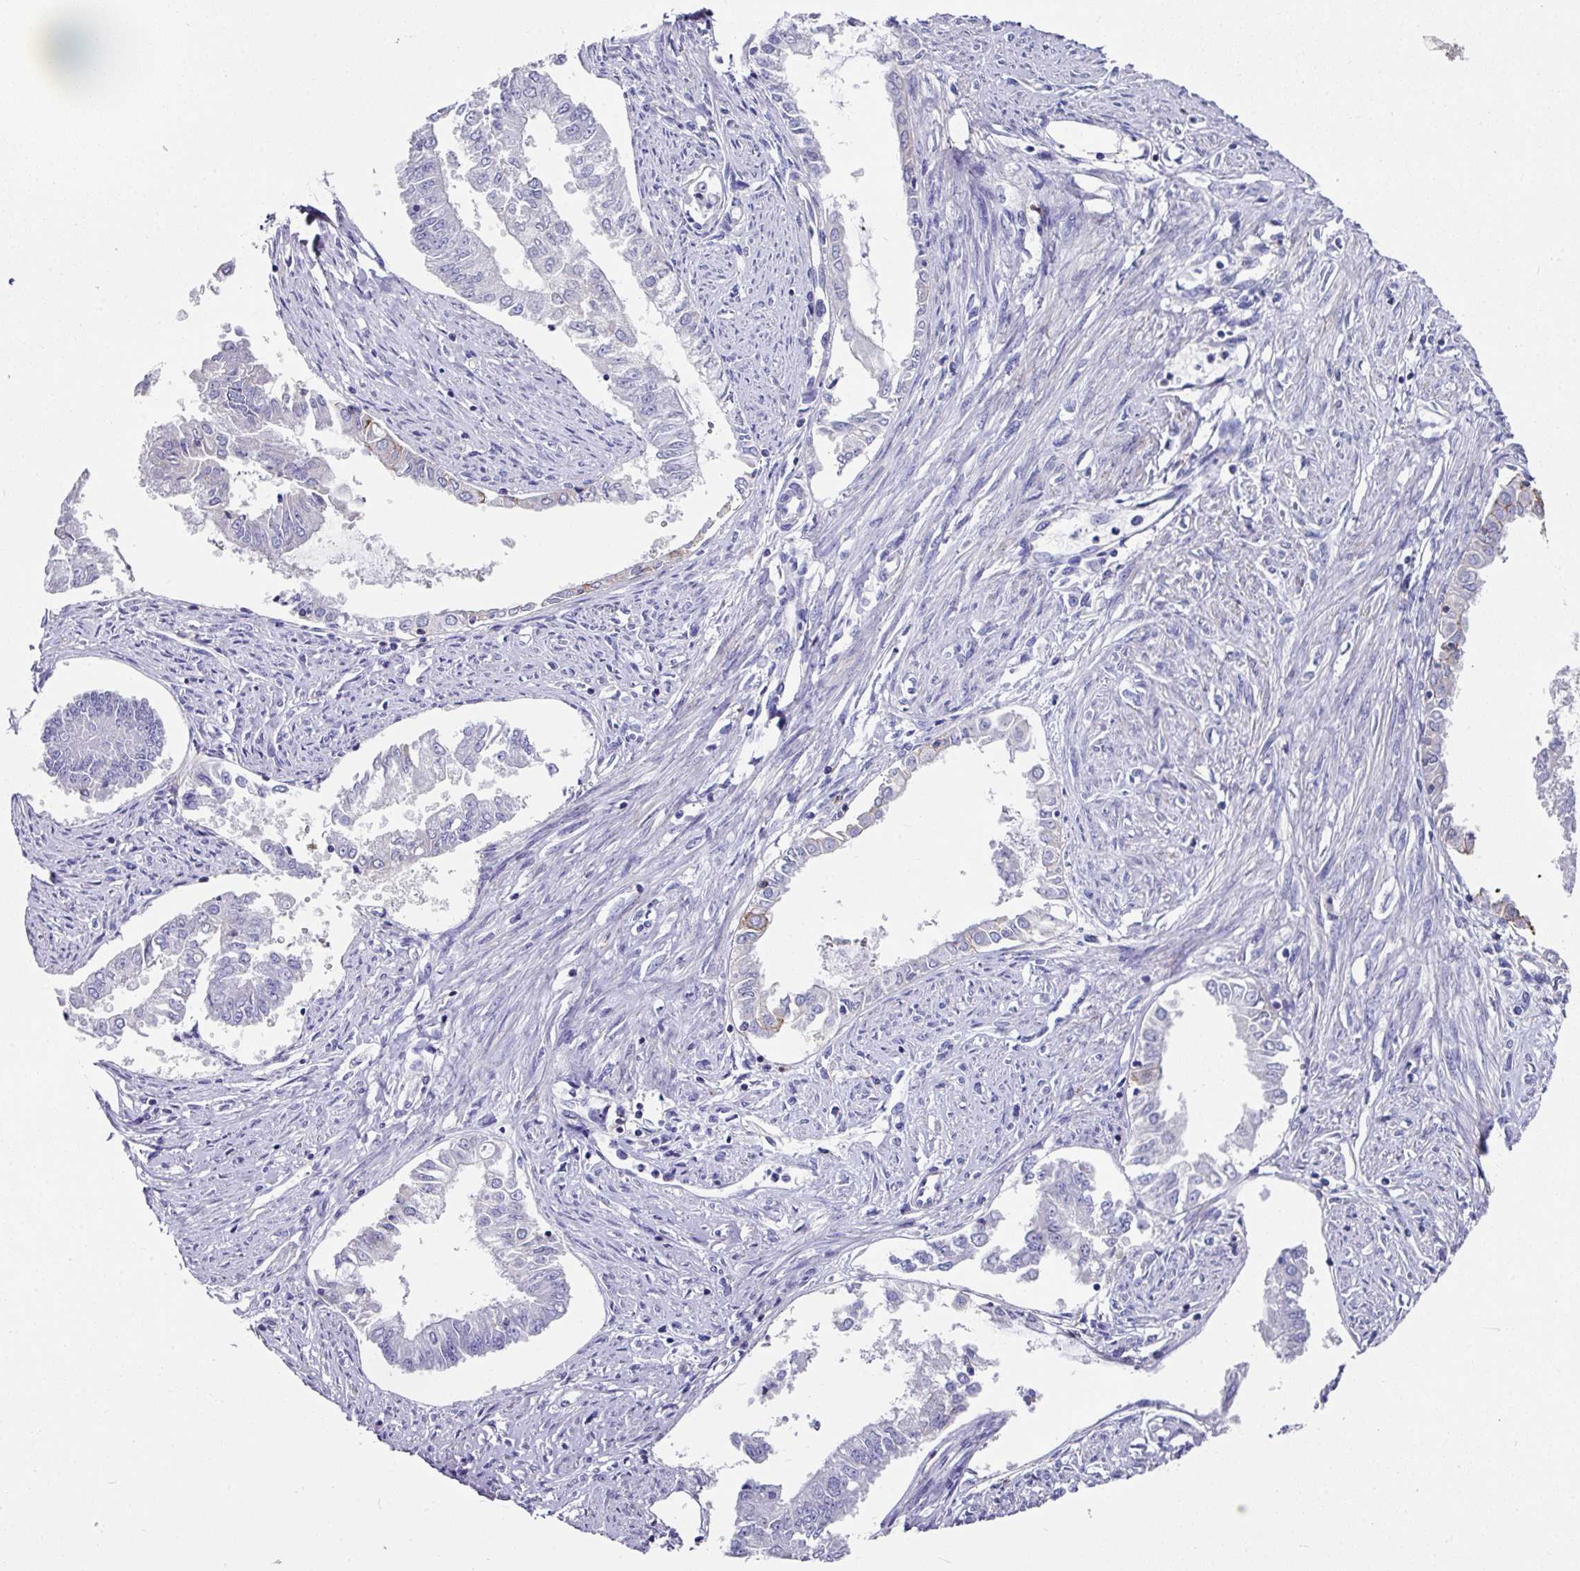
{"staining": {"intensity": "weak", "quantity": "<25%", "location": "cytoplasmic/membranous"}, "tissue": "endometrial cancer", "cell_type": "Tumor cells", "image_type": "cancer", "snomed": [{"axis": "morphology", "description": "Adenocarcinoma, NOS"}, {"axis": "topography", "description": "Endometrium"}], "caption": "Immunohistochemical staining of human endometrial cancer exhibits no significant positivity in tumor cells. (Brightfield microscopy of DAB (3,3'-diaminobenzidine) immunohistochemistry at high magnification).", "gene": "CLDN1", "patient": {"sex": "female", "age": 76}}